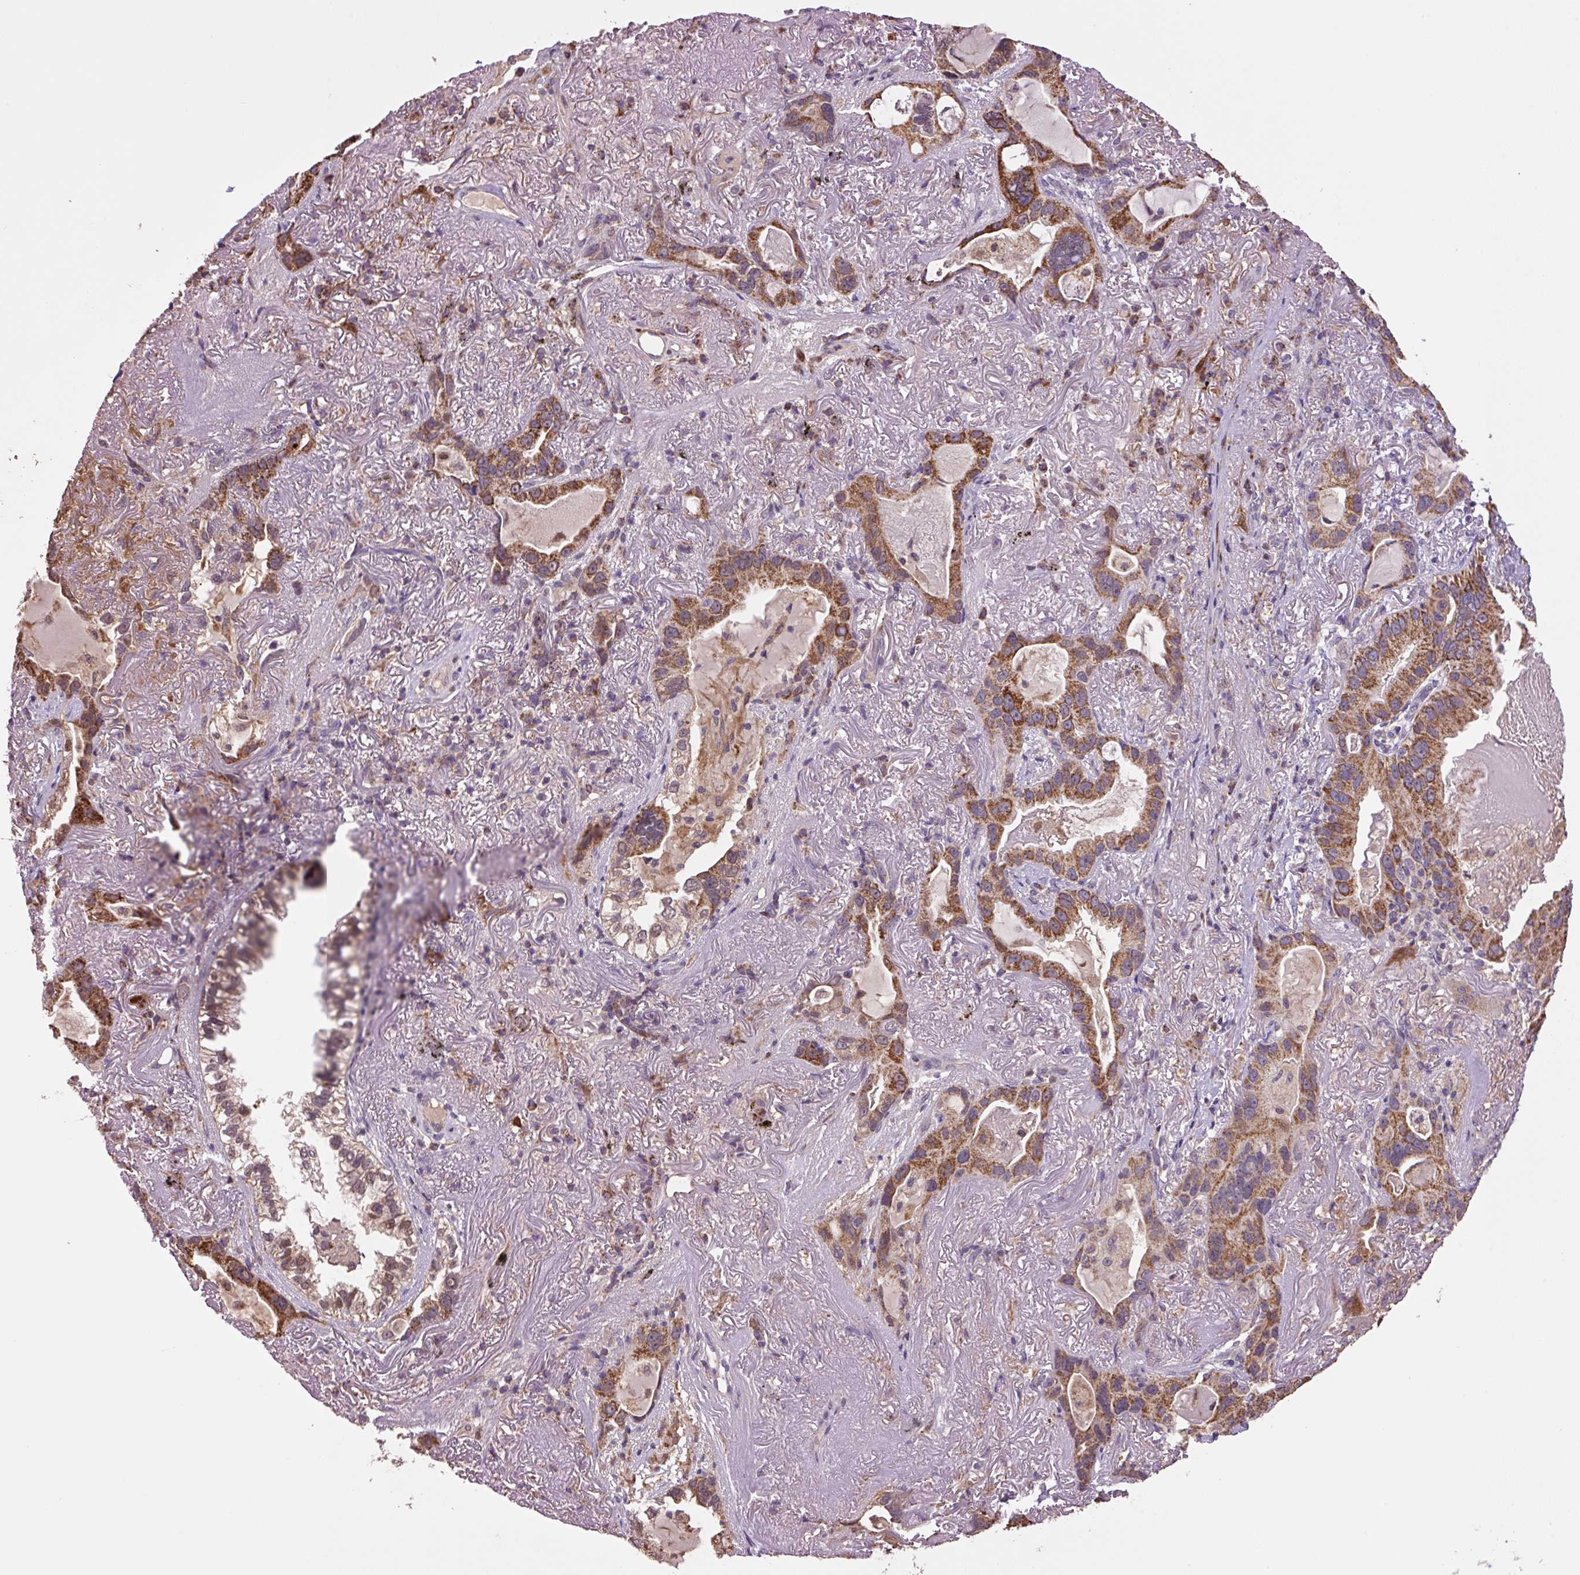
{"staining": {"intensity": "moderate", "quantity": ">75%", "location": "cytoplasmic/membranous,nuclear"}, "tissue": "lung cancer", "cell_type": "Tumor cells", "image_type": "cancer", "snomed": [{"axis": "morphology", "description": "Adenocarcinoma, NOS"}, {"axis": "topography", "description": "Lung"}], "caption": "This micrograph reveals lung adenocarcinoma stained with IHC to label a protein in brown. The cytoplasmic/membranous and nuclear of tumor cells show moderate positivity for the protein. Nuclei are counter-stained blue.", "gene": "SGF29", "patient": {"sex": "female", "age": 69}}